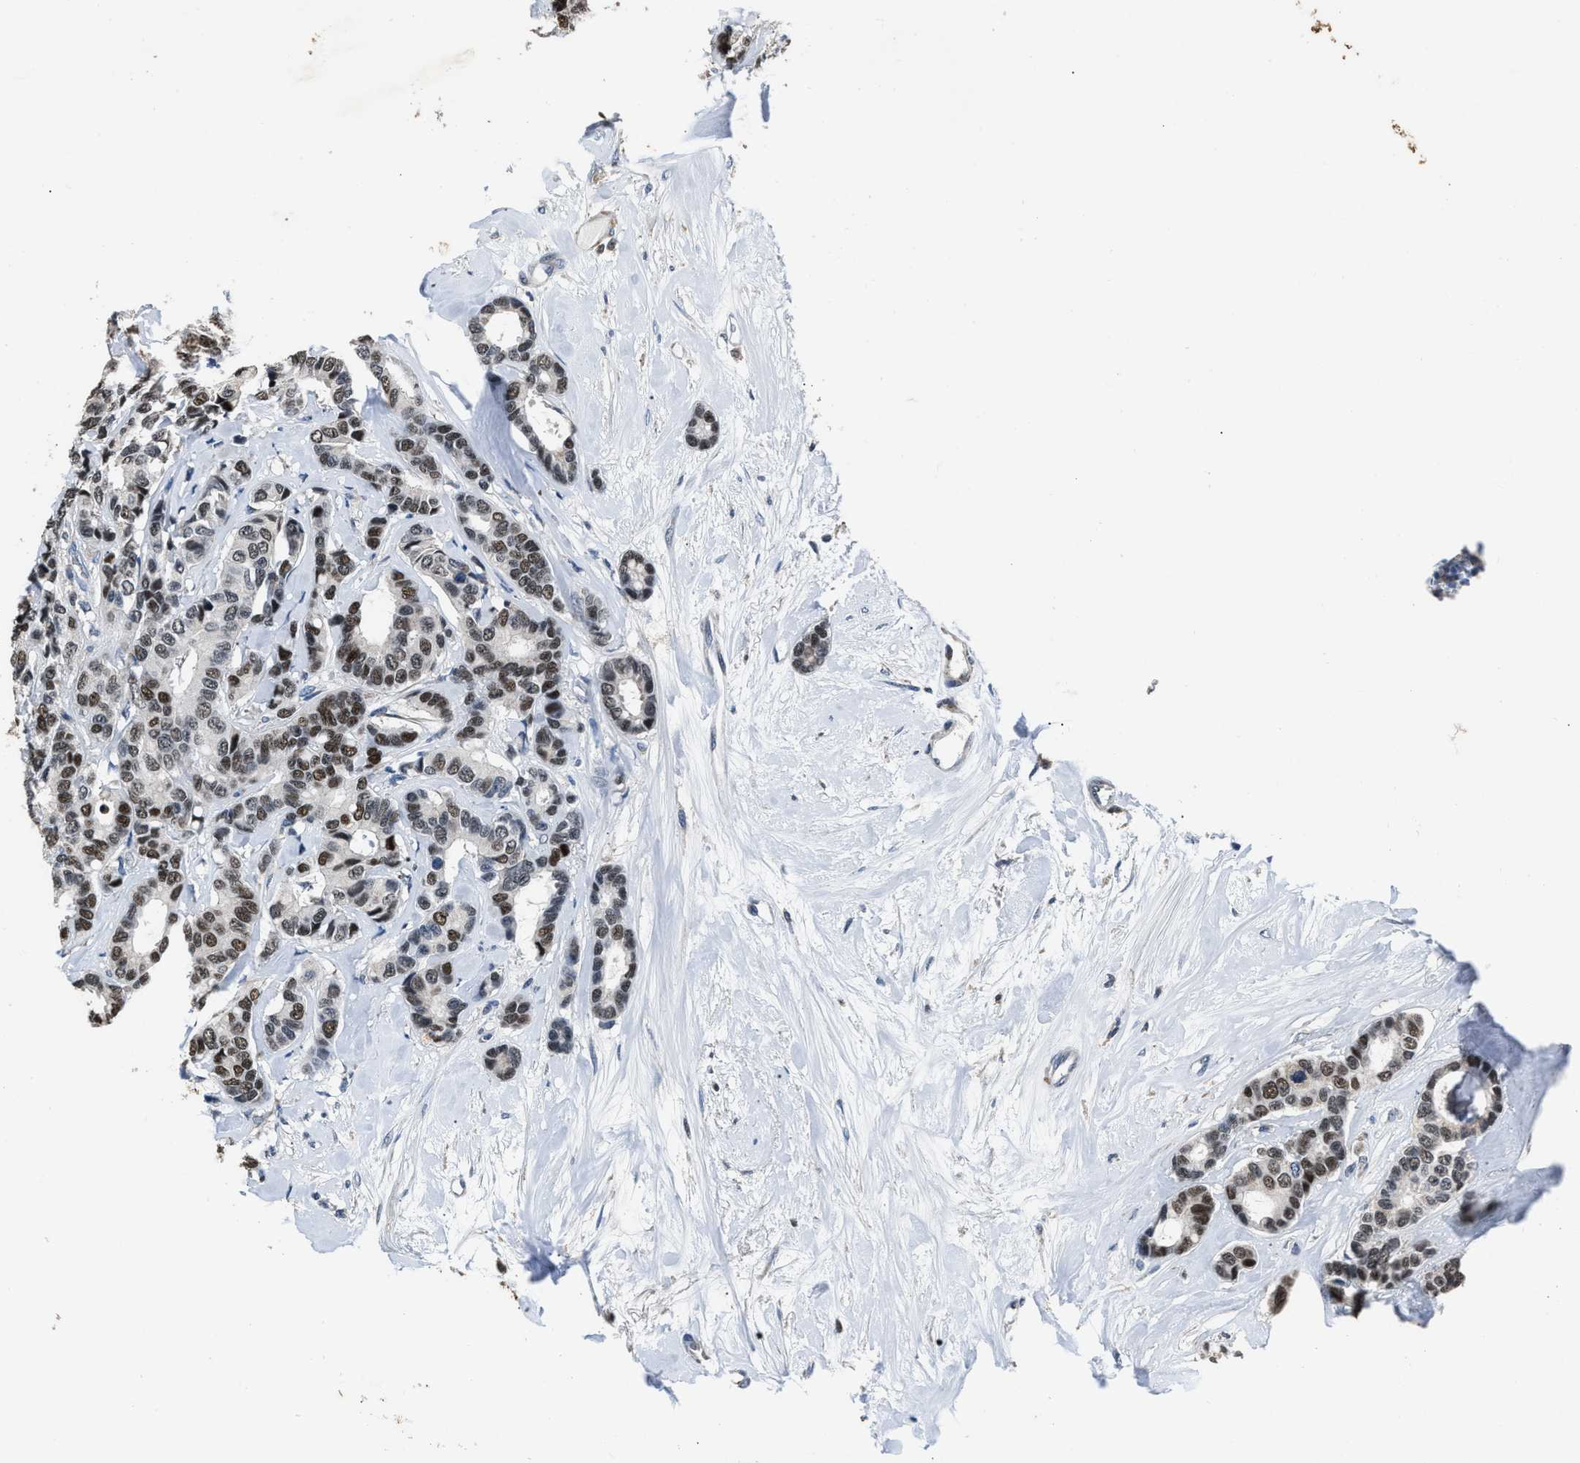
{"staining": {"intensity": "strong", "quantity": "25%-75%", "location": "nuclear"}, "tissue": "breast cancer", "cell_type": "Tumor cells", "image_type": "cancer", "snomed": [{"axis": "morphology", "description": "Duct carcinoma"}, {"axis": "topography", "description": "Breast"}], "caption": "Protein expression analysis of human breast cancer reveals strong nuclear positivity in approximately 25%-75% of tumor cells. (Stains: DAB (3,3'-diaminobenzidine) in brown, nuclei in blue, Microscopy: brightfield microscopy at high magnification).", "gene": "NSUN5", "patient": {"sex": "female", "age": 87}}